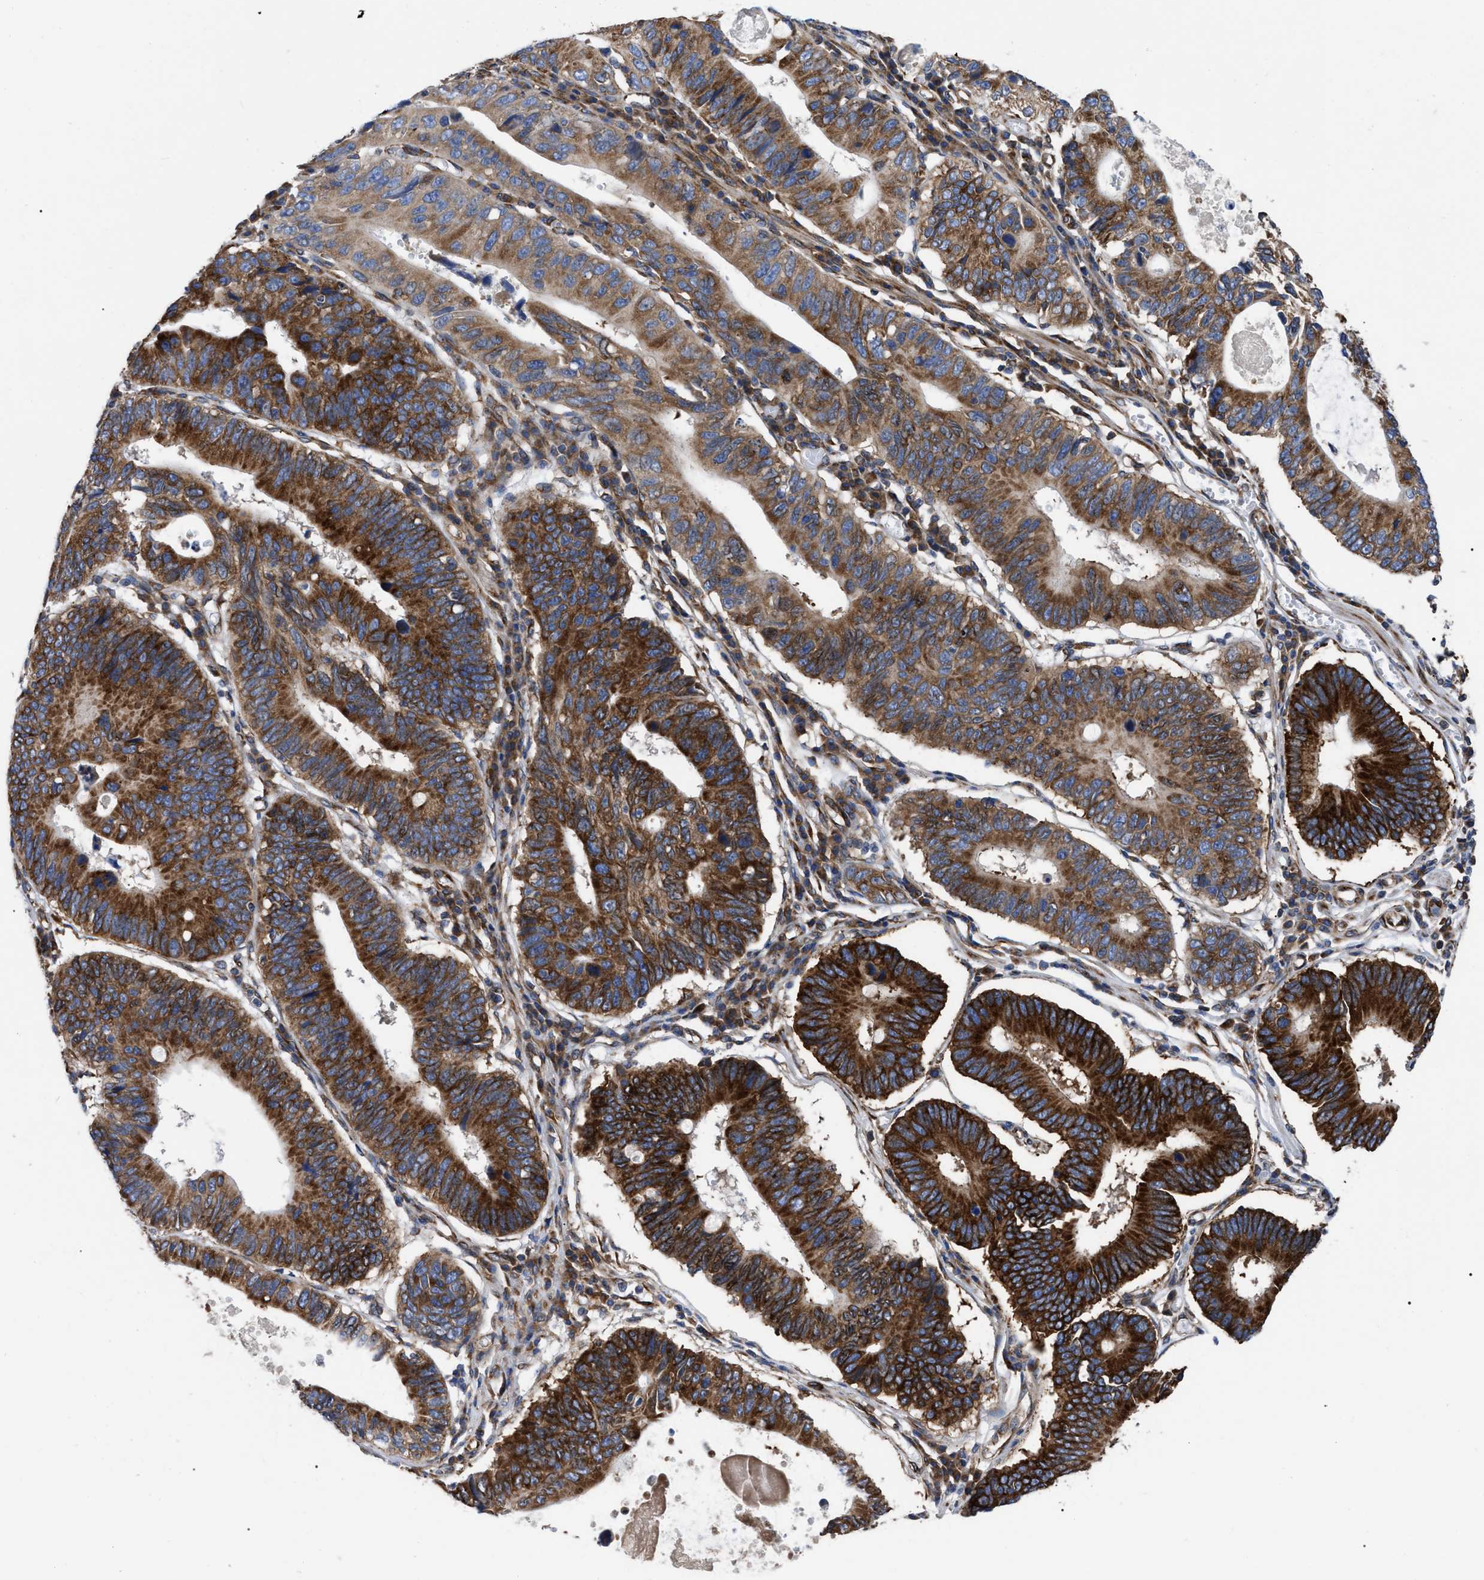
{"staining": {"intensity": "strong", "quantity": ">75%", "location": "cytoplasmic/membranous"}, "tissue": "stomach cancer", "cell_type": "Tumor cells", "image_type": "cancer", "snomed": [{"axis": "morphology", "description": "Adenocarcinoma, NOS"}, {"axis": "topography", "description": "Stomach"}], "caption": "Immunohistochemistry (IHC) staining of stomach cancer (adenocarcinoma), which reveals high levels of strong cytoplasmic/membranous positivity in about >75% of tumor cells indicating strong cytoplasmic/membranous protein staining. The staining was performed using DAB (3,3'-diaminobenzidine) (brown) for protein detection and nuclei were counterstained in hematoxylin (blue).", "gene": "FAM120A", "patient": {"sex": "male", "age": 59}}